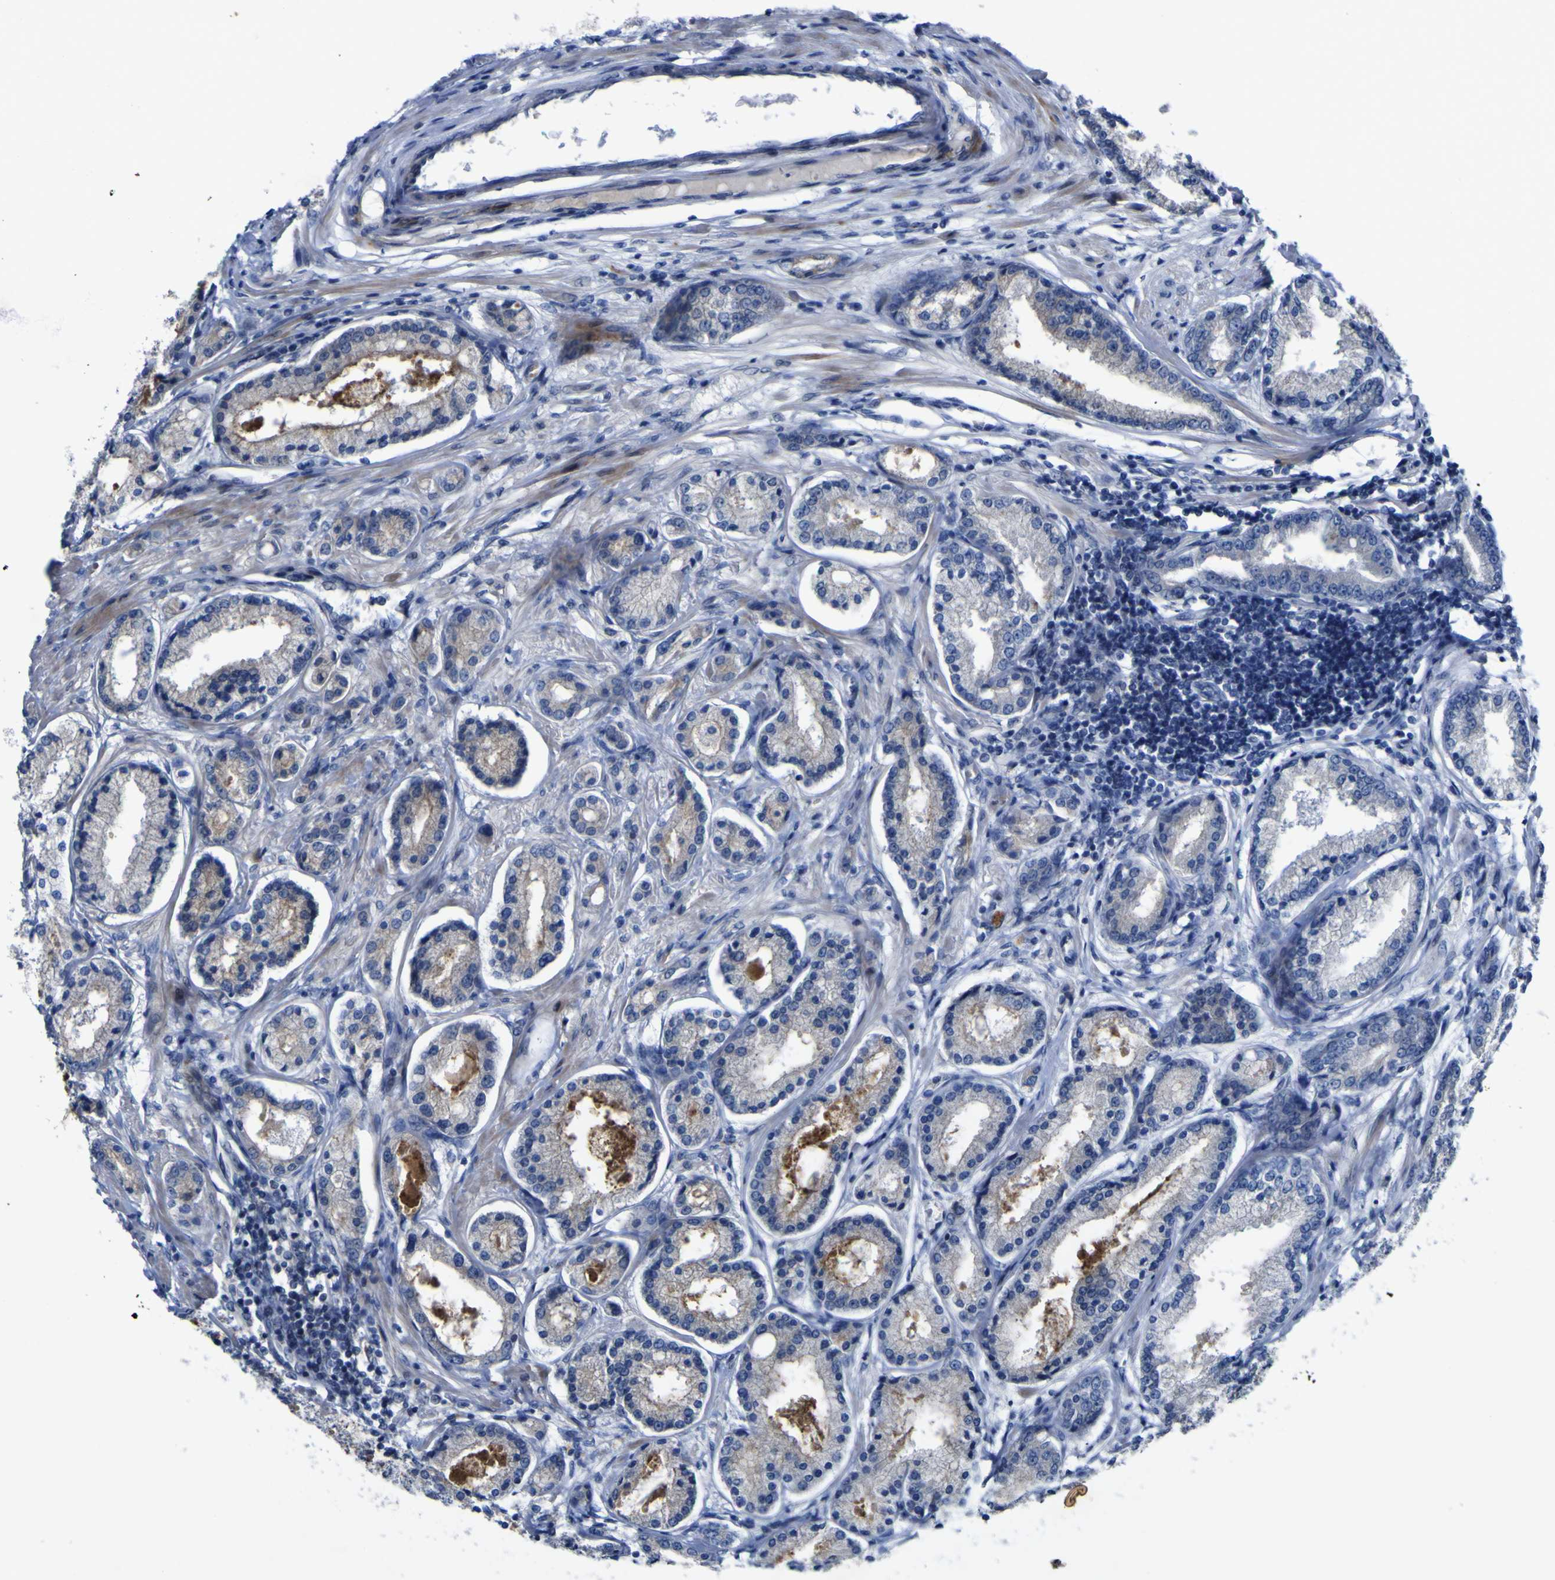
{"staining": {"intensity": "weak", "quantity": "<25%", "location": "cytoplasmic/membranous"}, "tissue": "prostate cancer", "cell_type": "Tumor cells", "image_type": "cancer", "snomed": [{"axis": "morphology", "description": "Adenocarcinoma, High grade"}, {"axis": "topography", "description": "Prostate"}], "caption": "A high-resolution image shows immunohistochemistry (IHC) staining of prostate high-grade adenocarcinoma, which demonstrates no significant expression in tumor cells.", "gene": "NAV1", "patient": {"sex": "male", "age": 59}}